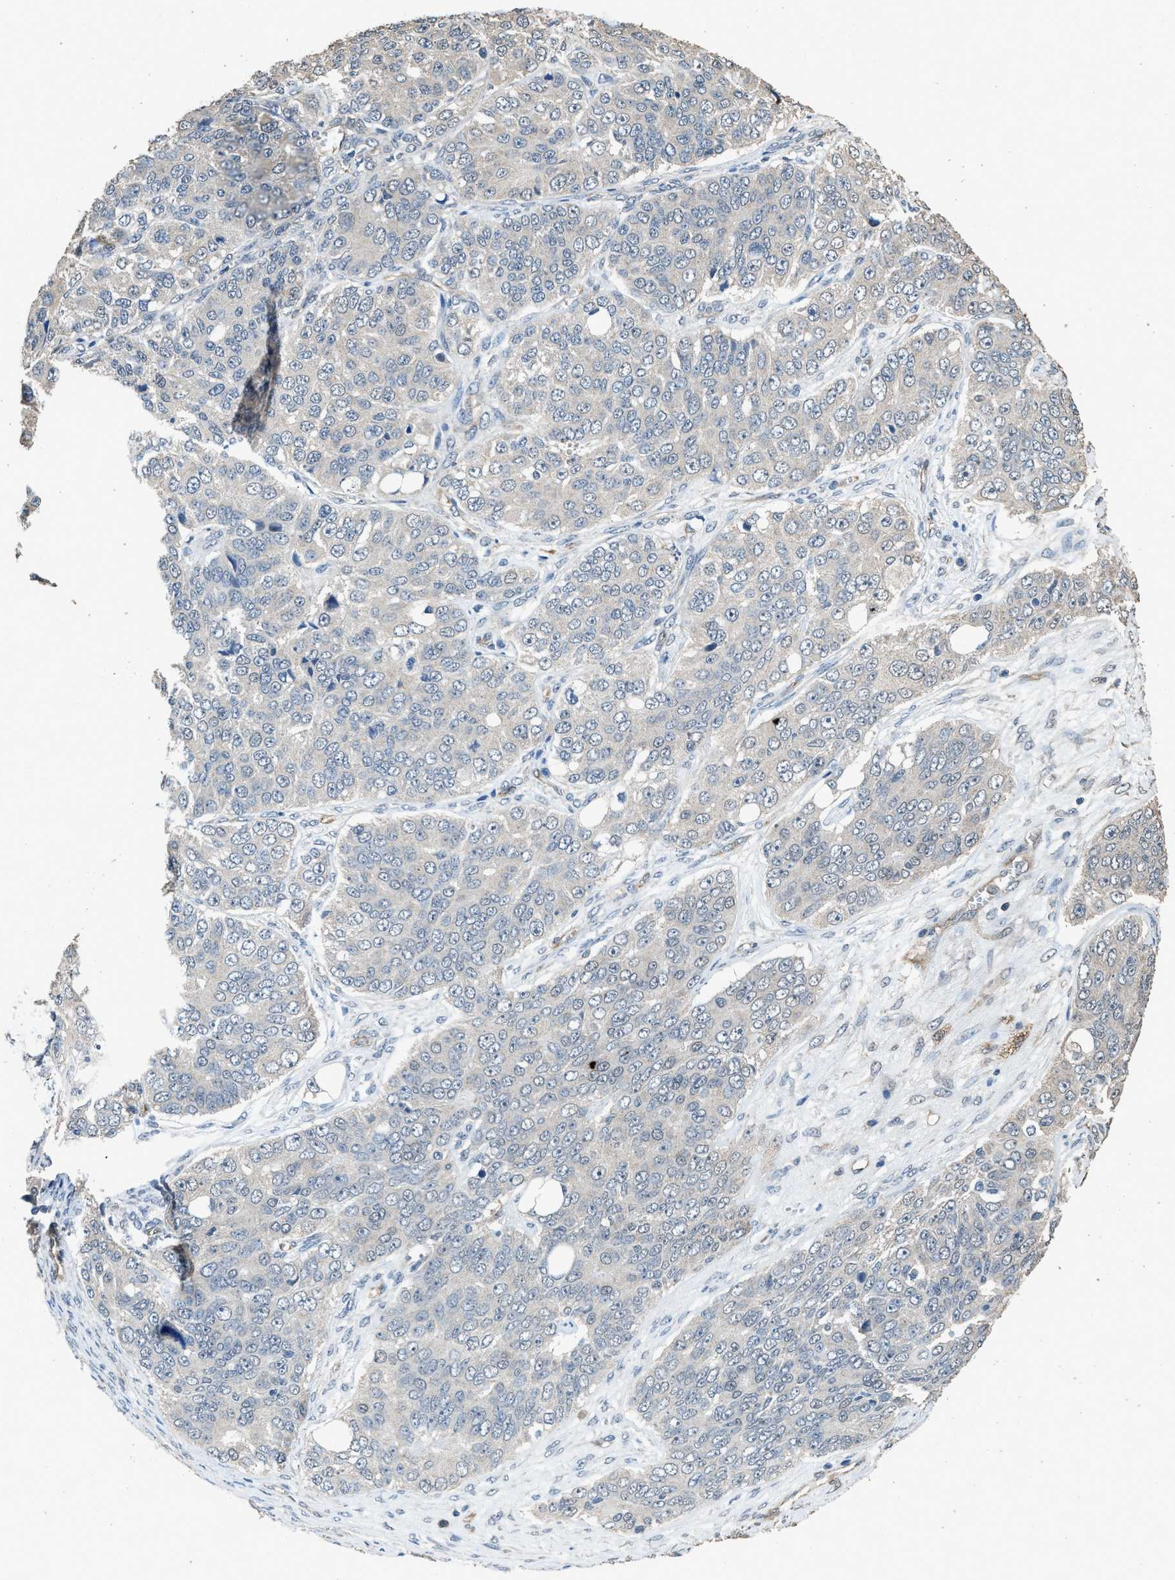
{"staining": {"intensity": "negative", "quantity": "none", "location": "none"}, "tissue": "ovarian cancer", "cell_type": "Tumor cells", "image_type": "cancer", "snomed": [{"axis": "morphology", "description": "Carcinoma, endometroid"}, {"axis": "topography", "description": "Ovary"}], "caption": "Protein analysis of ovarian endometroid carcinoma shows no significant expression in tumor cells.", "gene": "SYNM", "patient": {"sex": "female", "age": 51}}